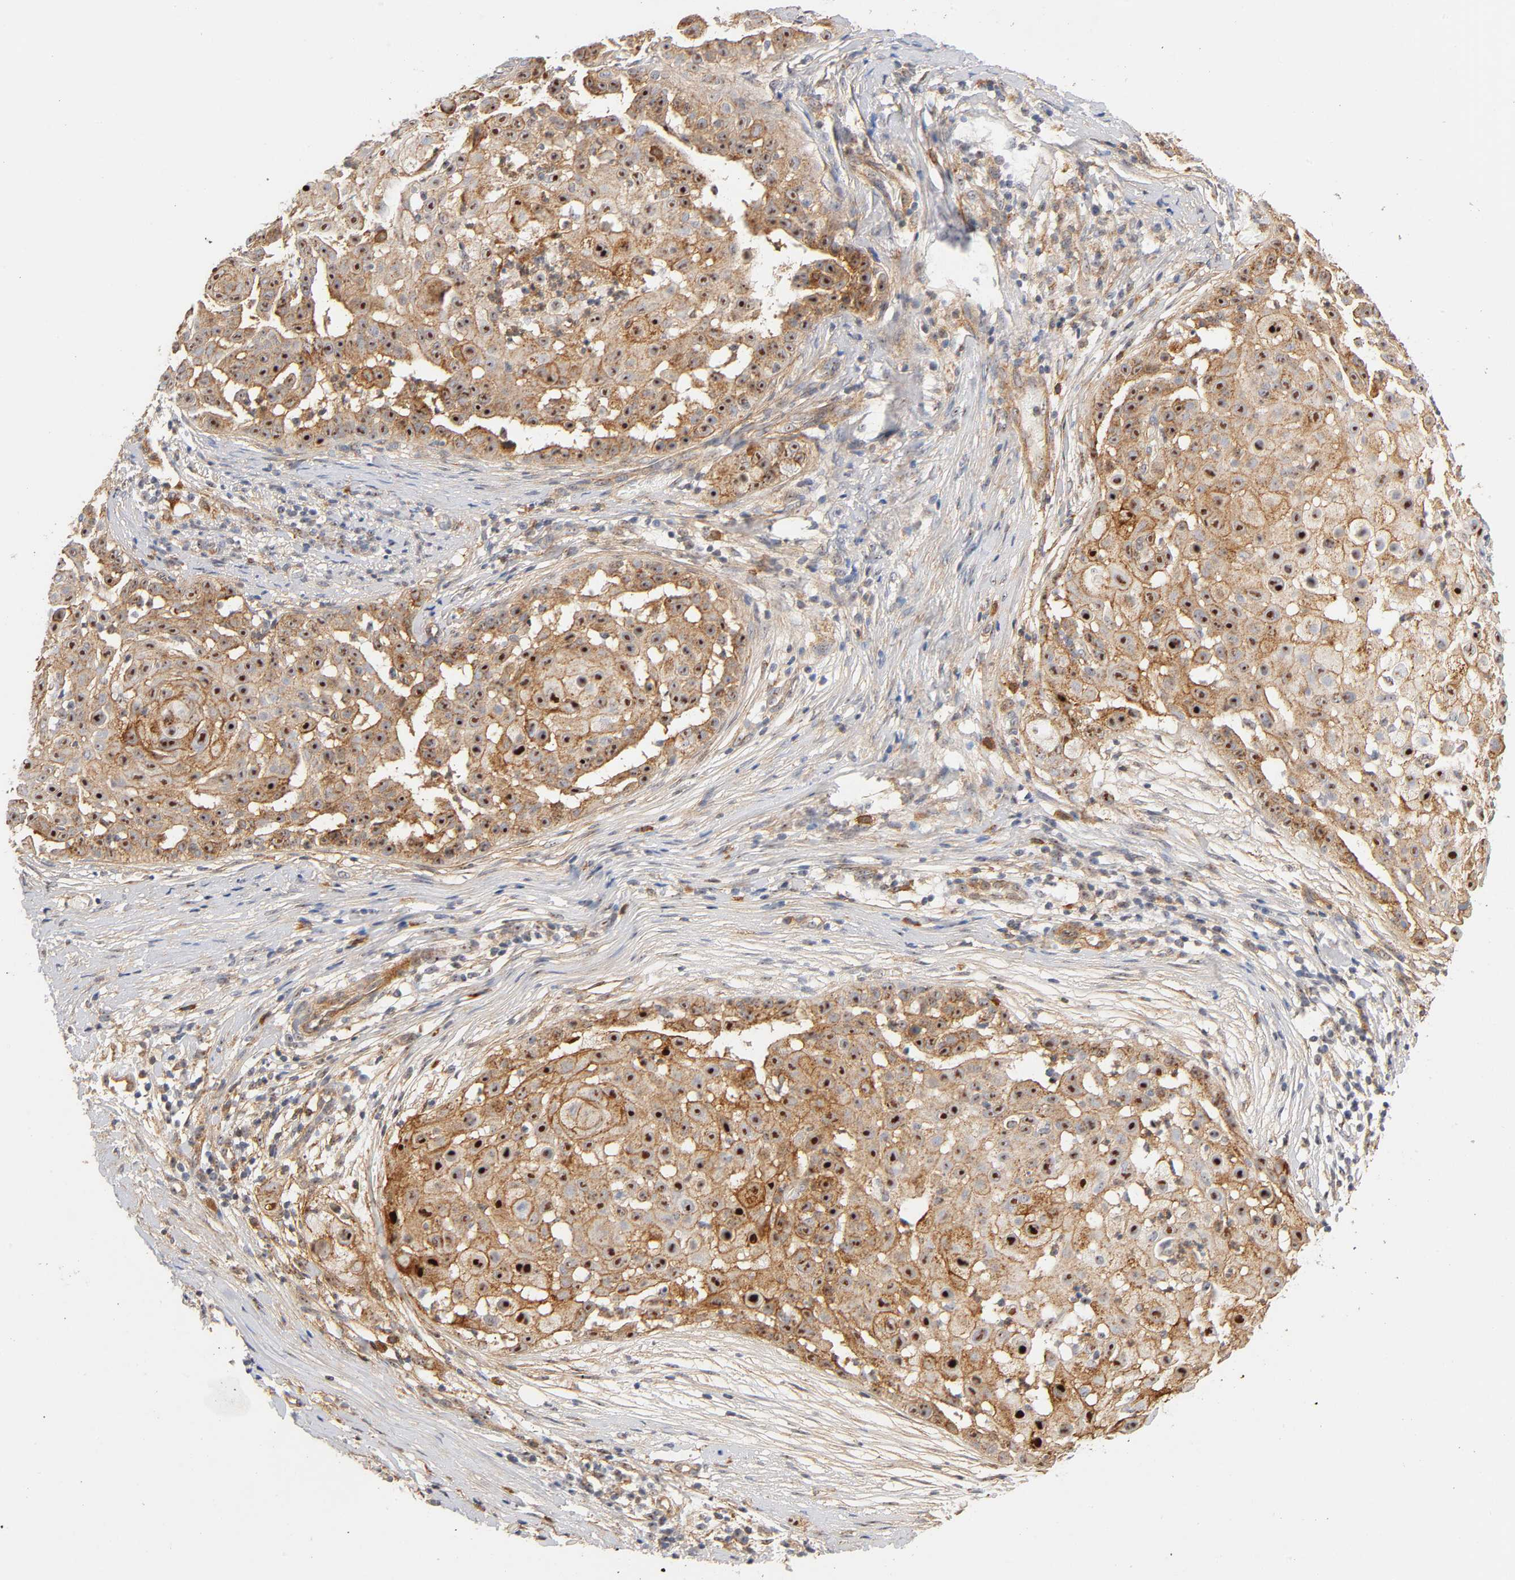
{"staining": {"intensity": "strong", "quantity": ">75%", "location": "cytoplasmic/membranous,nuclear"}, "tissue": "skin cancer", "cell_type": "Tumor cells", "image_type": "cancer", "snomed": [{"axis": "morphology", "description": "Squamous cell carcinoma, NOS"}, {"axis": "topography", "description": "Skin"}], "caption": "The immunohistochemical stain labels strong cytoplasmic/membranous and nuclear positivity in tumor cells of skin cancer tissue.", "gene": "PLD1", "patient": {"sex": "female", "age": 57}}